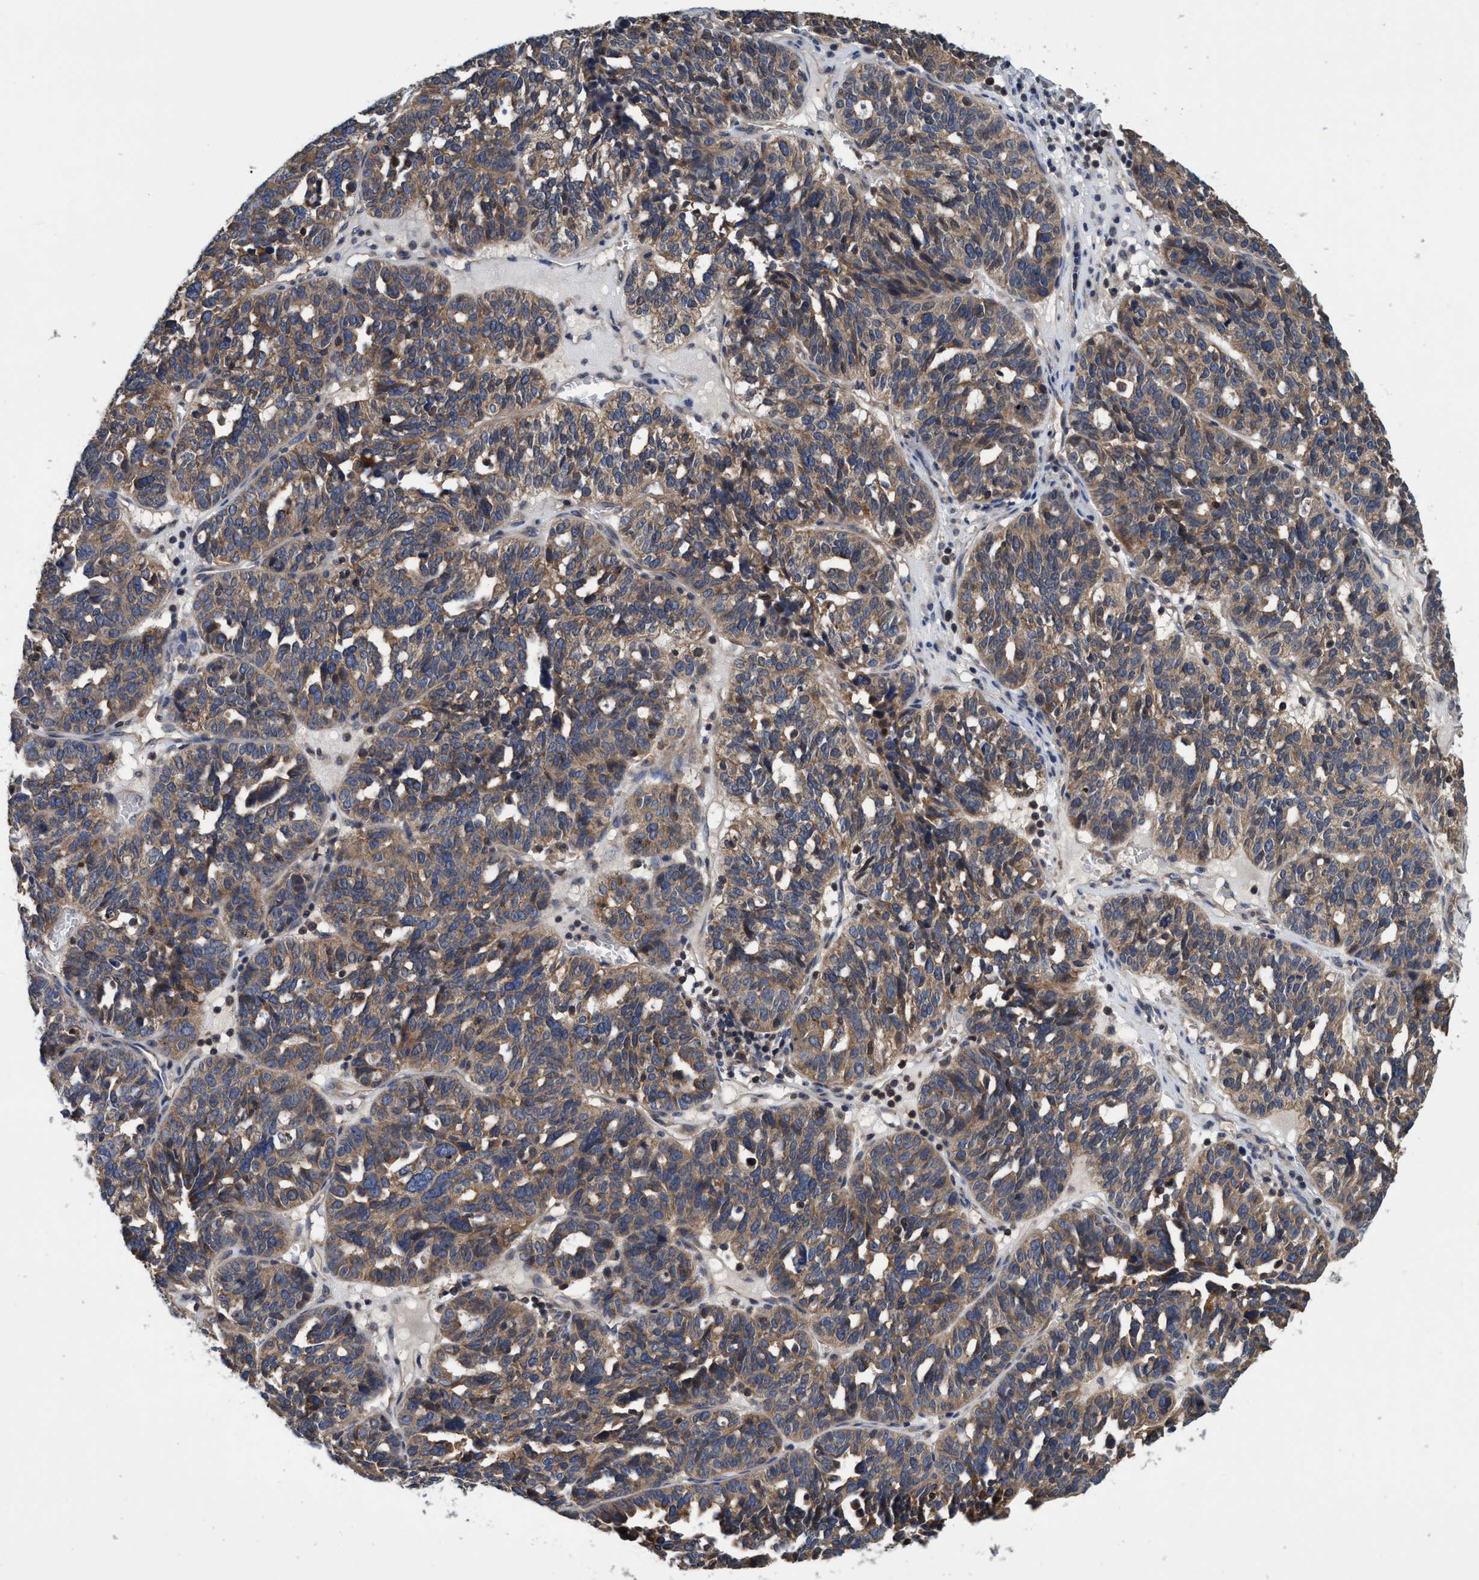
{"staining": {"intensity": "moderate", "quantity": ">75%", "location": "cytoplasmic/membranous"}, "tissue": "ovarian cancer", "cell_type": "Tumor cells", "image_type": "cancer", "snomed": [{"axis": "morphology", "description": "Cystadenocarcinoma, serous, NOS"}, {"axis": "topography", "description": "Ovary"}], "caption": "Ovarian cancer was stained to show a protein in brown. There is medium levels of moderate cytoplasmic/membranous staining in approximately >75% of tumor cells.", "gene": "CALCOCO2", "patient": {"sex": "female", "age": 59}}